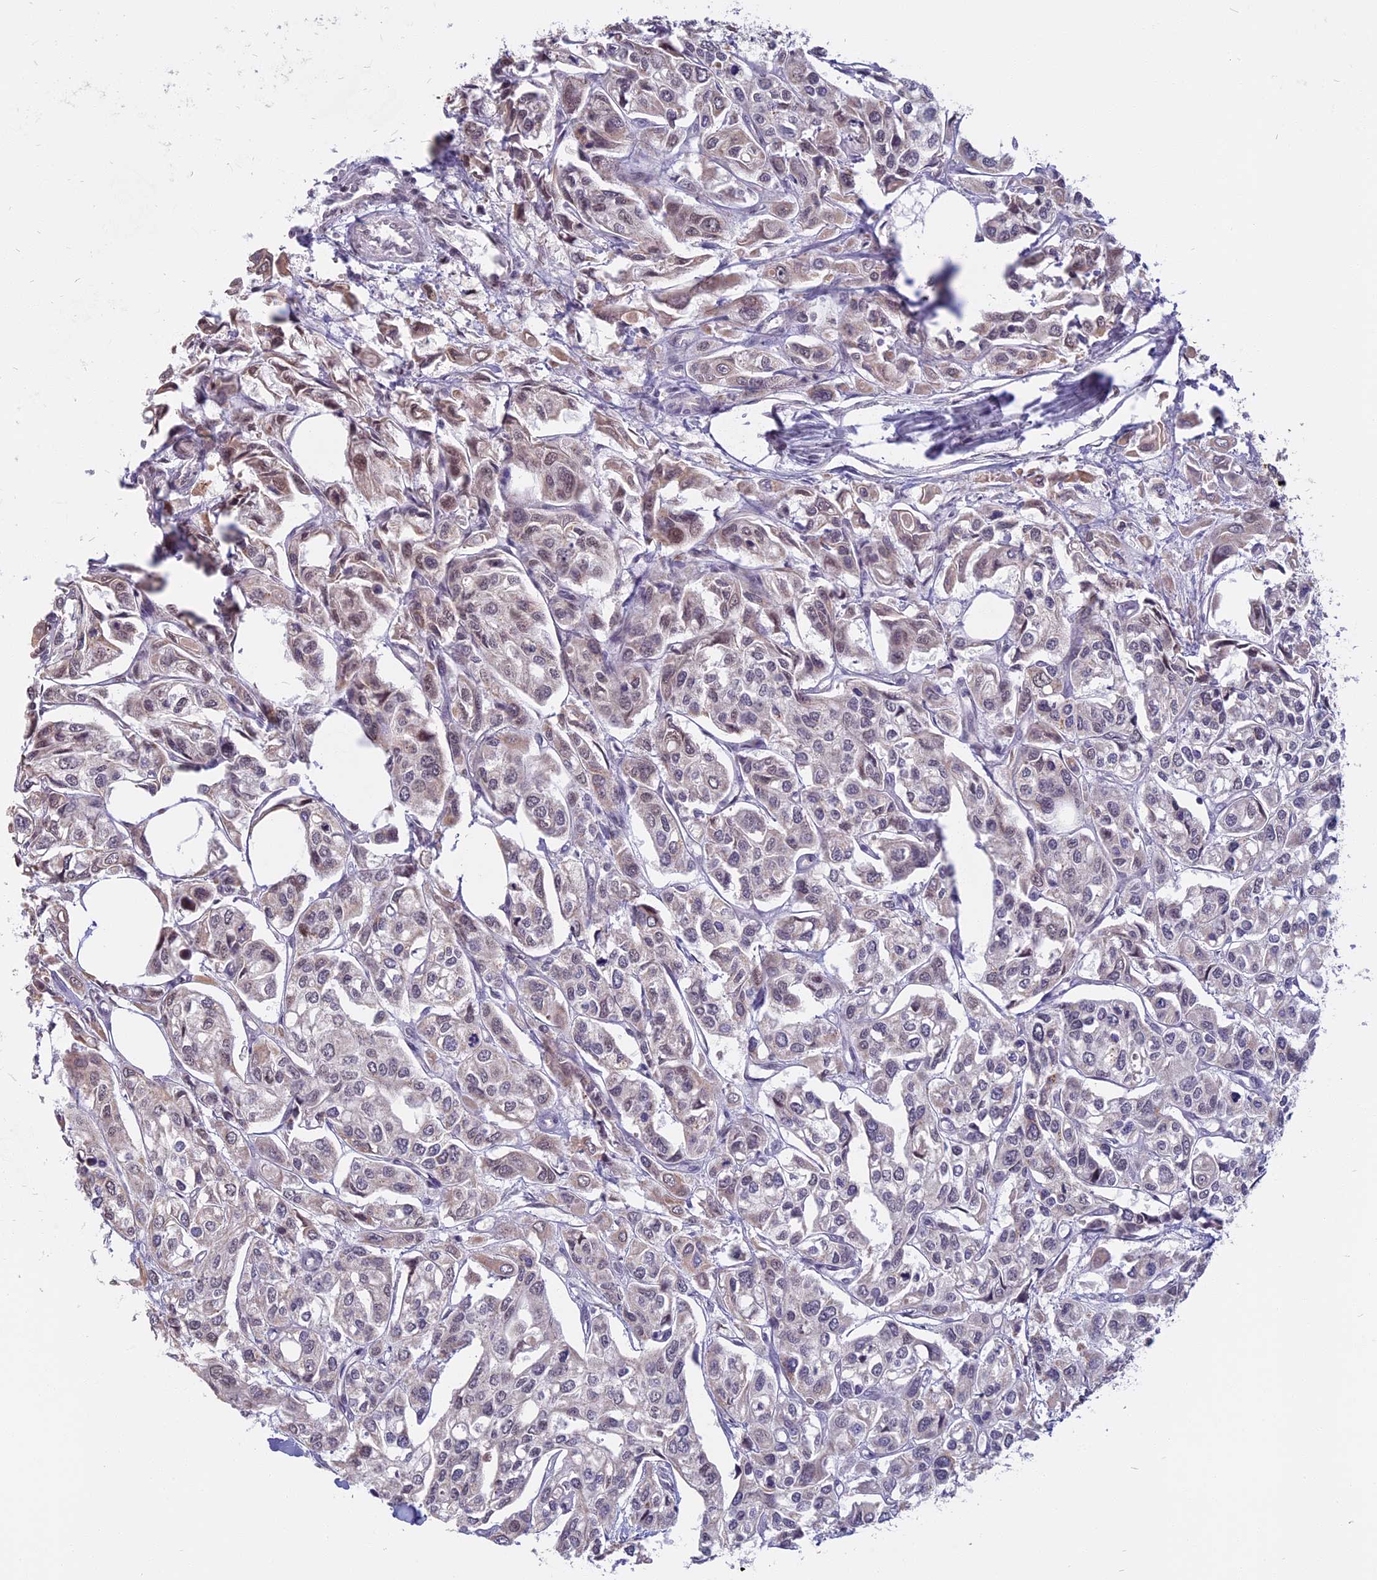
{"staining": {"intensity": "weak", "quantity": "<25%", "location": "cytoplasmic/membranous,nuclear"}, "tissue": "urothelial cancer", "cell_type": "Tumor cells", "image_type": "cancer", "snomed": [{"axis": "morphology", "description": "Urothelial carcinoma, High grade"}, {"axis": "topography", "description": "Urinary bladder"}], "caption": "A histopathology image of human high-grade urothelial carcinoma is negative for staining in tumor cells.", "gene": "CCDC113", "patient": {"sex": "male", "age": 67}}